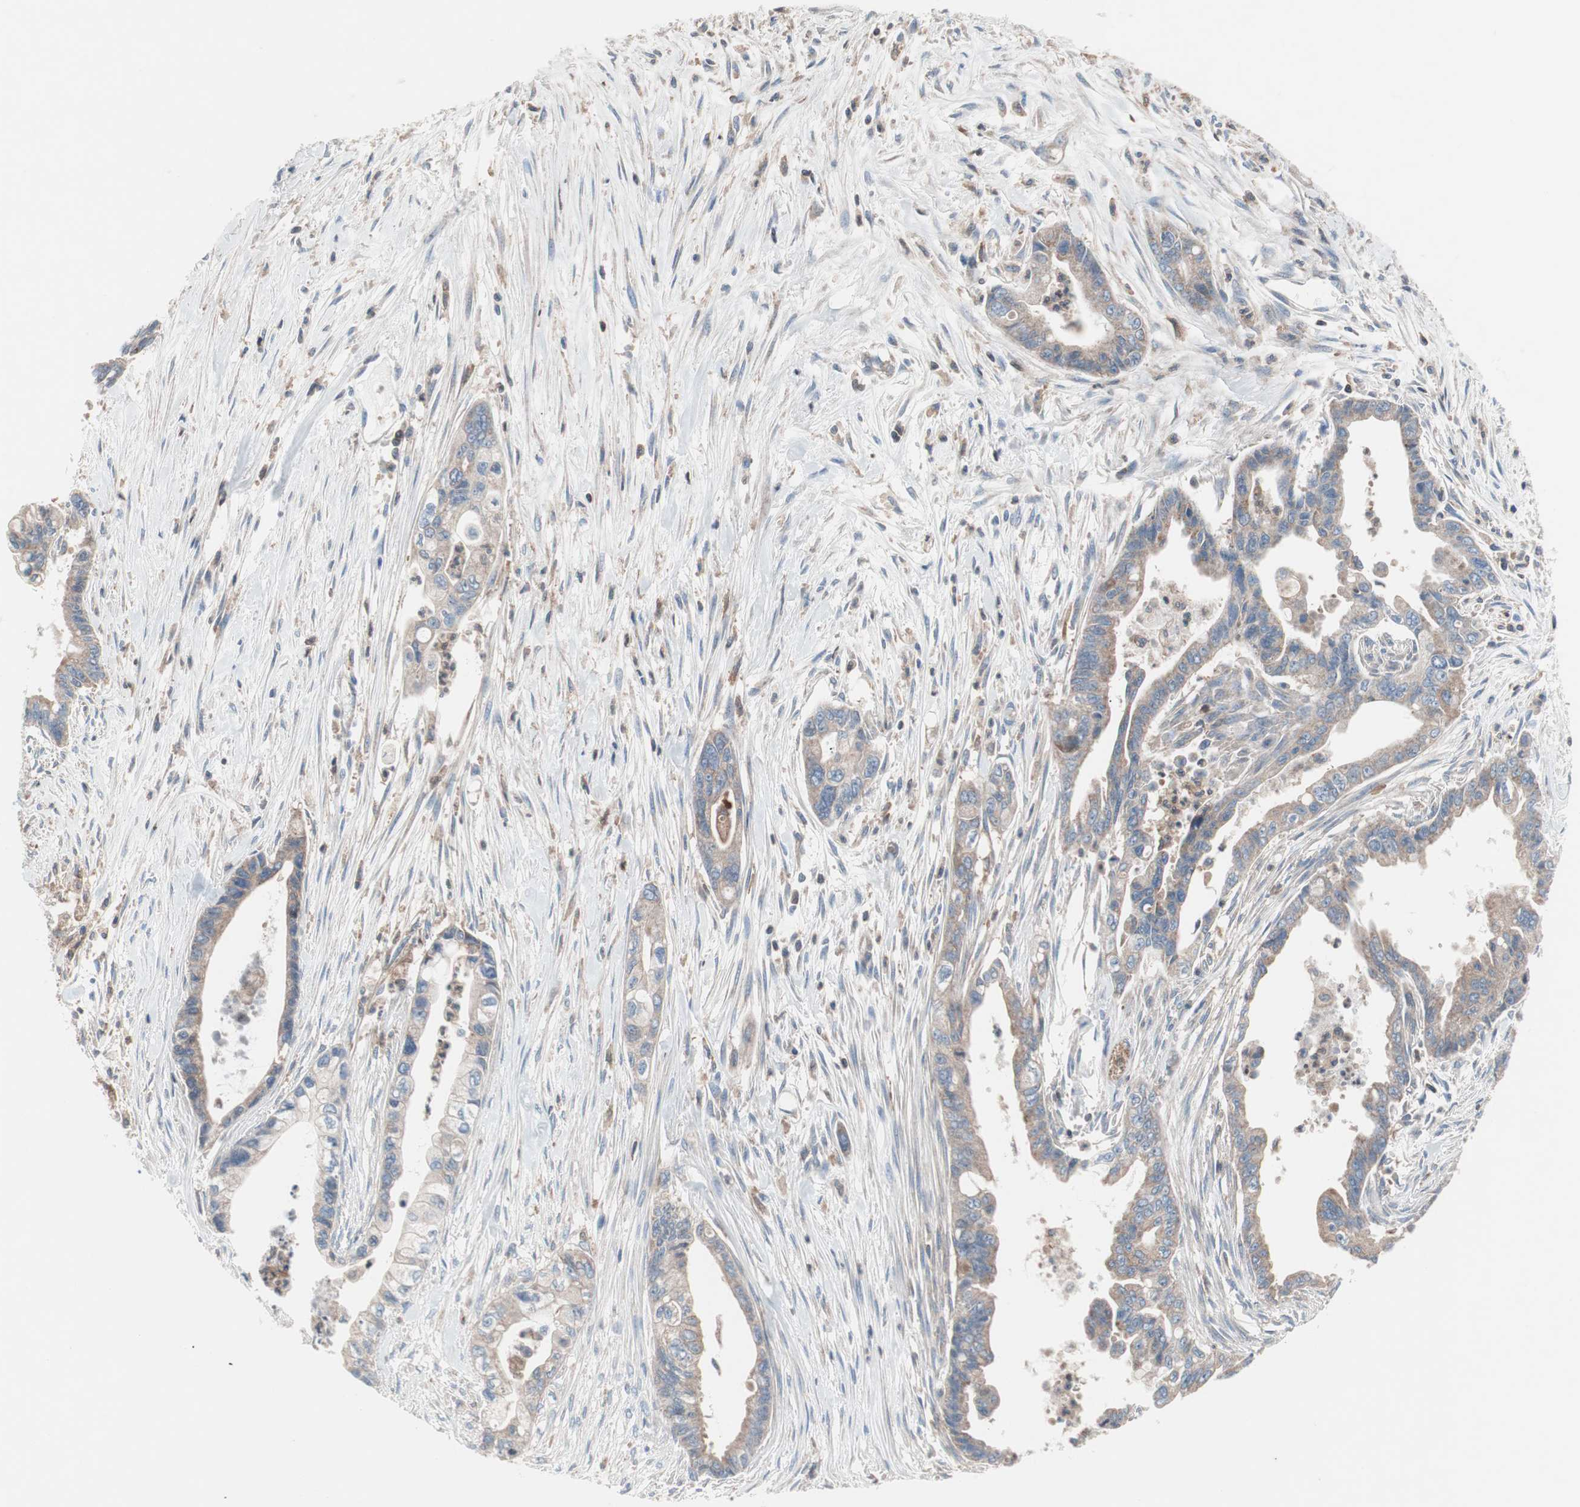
{"staining": {"intensity": "moderate", "quantity": ">75%", "location": "cytoplasmic/membranous"}, "tissue": "pancreatic cancer", "cell_type": "Tumor cells", "image_type": "cancer", "snomed": [{"axis": "morphology", "description": "Adenocarcinoma, NOS"}, {"axis": "topography", "description": "Pancreas"}], "caption": "Human adenocarcinoma (pancreatic) stained with a protein marker reveals moderate staining in tumor cells.", "gene": "PIK3R1", "patient": {"sex": "male", "age": 70}}